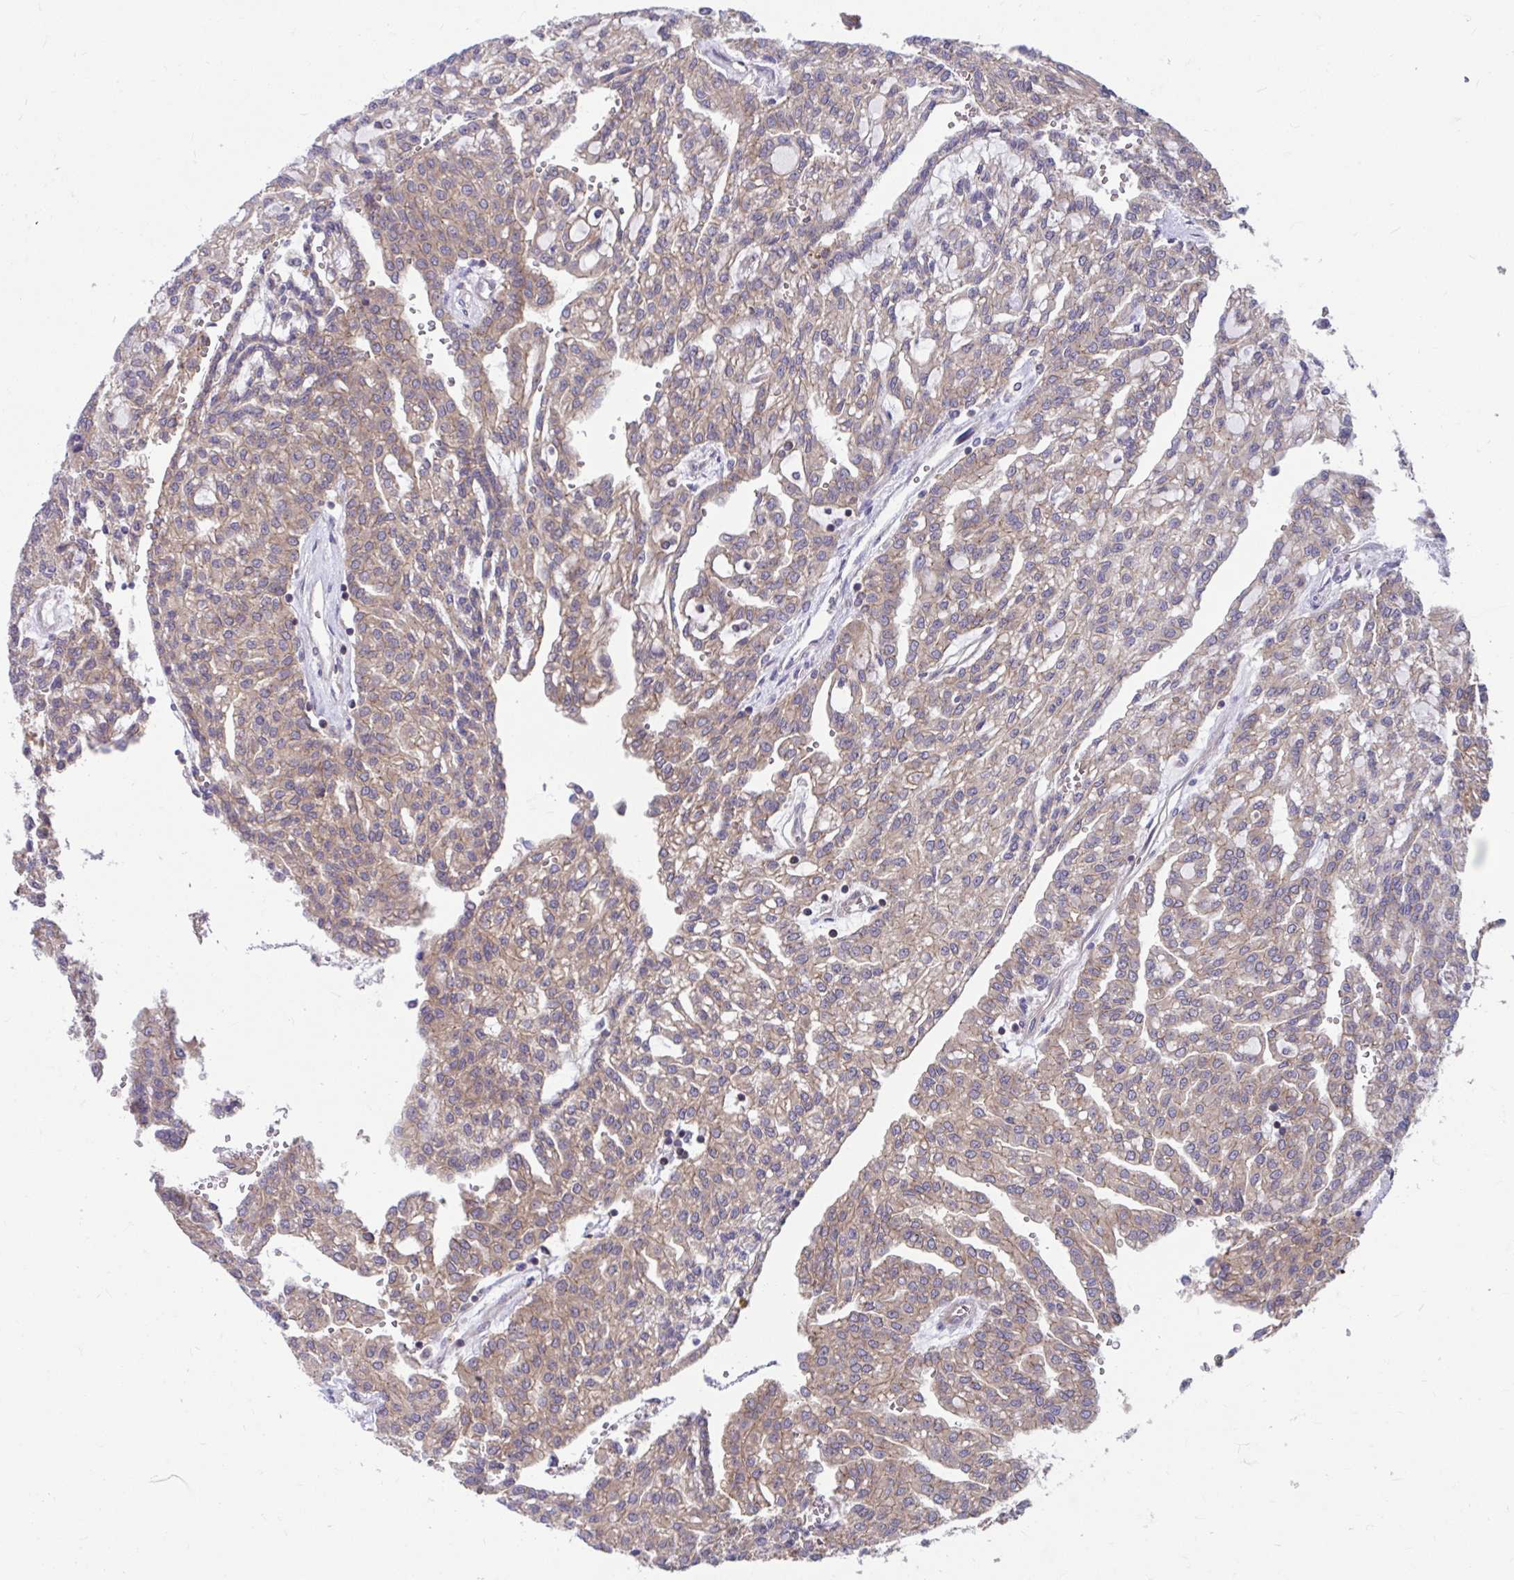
{"staining": {"intensity": "weak", "quantity": ">75%", "location": "cytoplasmic/membranous"}, "tissue": "renal cancer", "cell_type": "Tumor cells", "image_type": "cancer", "snomed": [{"axis": "morphology", "description": "Adenocarcinoma, NOS"}, {"axis": "topography", "description": "Kidney"}], "caption": "Renal adenocarcinoma stained for a protein (brown) demonstrates weak cytoplasmic/membranous positive expression in approximately >75% of tumor cells.", "gene": "PCDHB7", "patient": {"sex": "male", "age": 63}}